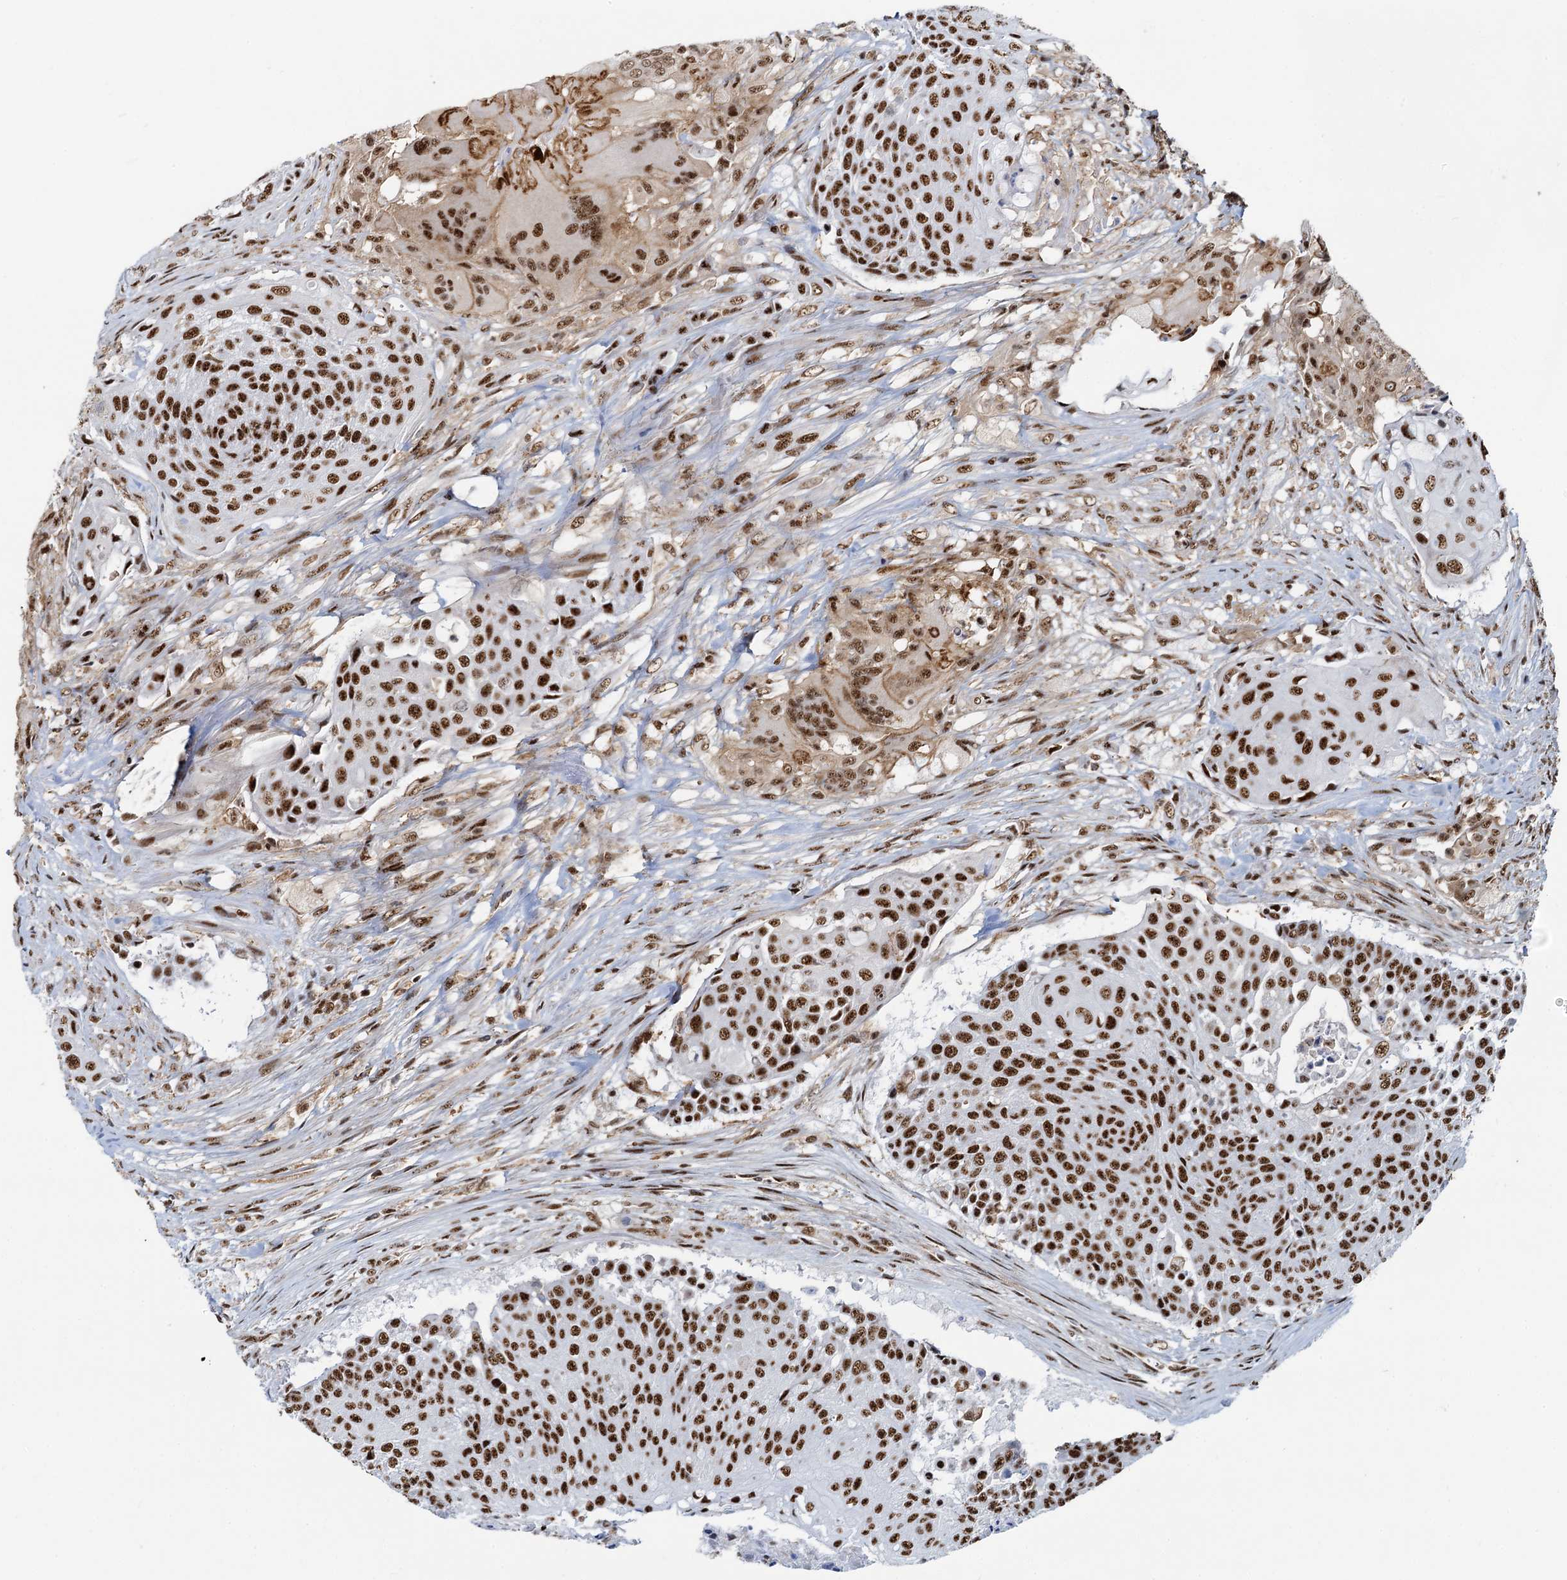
{"staining": {"intensity": "strong", "quantity": ">75%", "location": "nuclear"}, "tissue": "urothelial cancer", "cell_type": "Tumor cells", "image_type": "cancer", "snomed": [{"axis": "morphology", "description": "Urothelial carcinoma, High grade"}, {"axis": "topography", "description": "Urinary bladder"}], "caption": "High-power microscopy captured an immunohistochemistry (IHC) micrograph of urothelial cancer, revealing strong nuclear staining in about >75% of tumor cells.", "gene": "RBM26", "patient": {"sex": "female", "age": 63}}